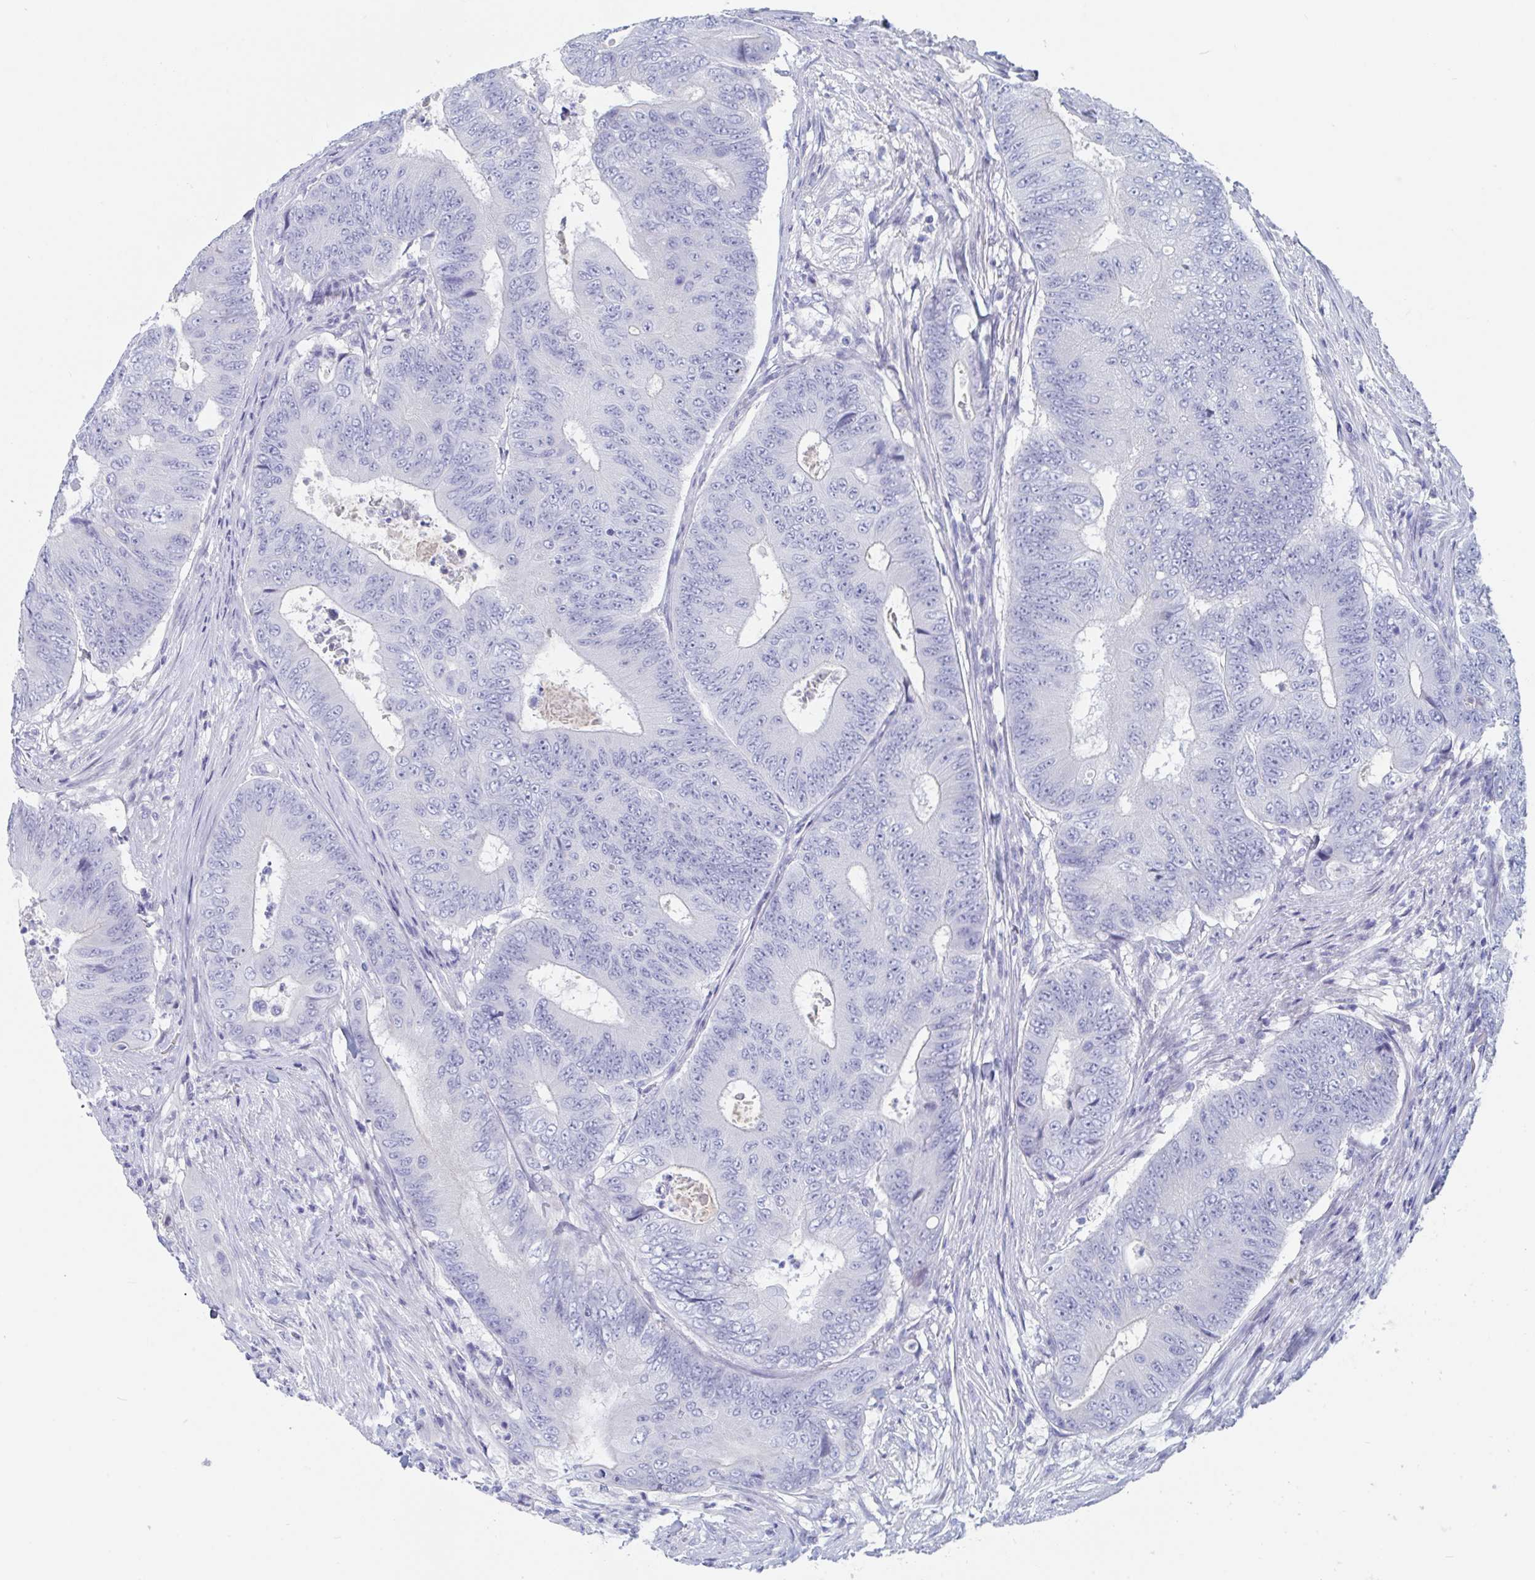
{"staining": {"intensity": "negative", "quantity": "none", "location": "none"}, "tissue": "colorectal cancer", "cell_type": "Tumor cells", "image_type": "cancer", "snomed": [{"axis": "morphology", "description": "Adenocarcinoma, NOS"}, {"axis": "topography", "description": "Colon"}], "caption": "An immunohistochemistry (IHC) image of colorectal cancer (adenocarcinoma) is shown. There is no staining in tumor cells of colorectal cancer (adenocarcinoma).", "gene": "DPEP3", "patient": {"sex": "female", "age": 48}}